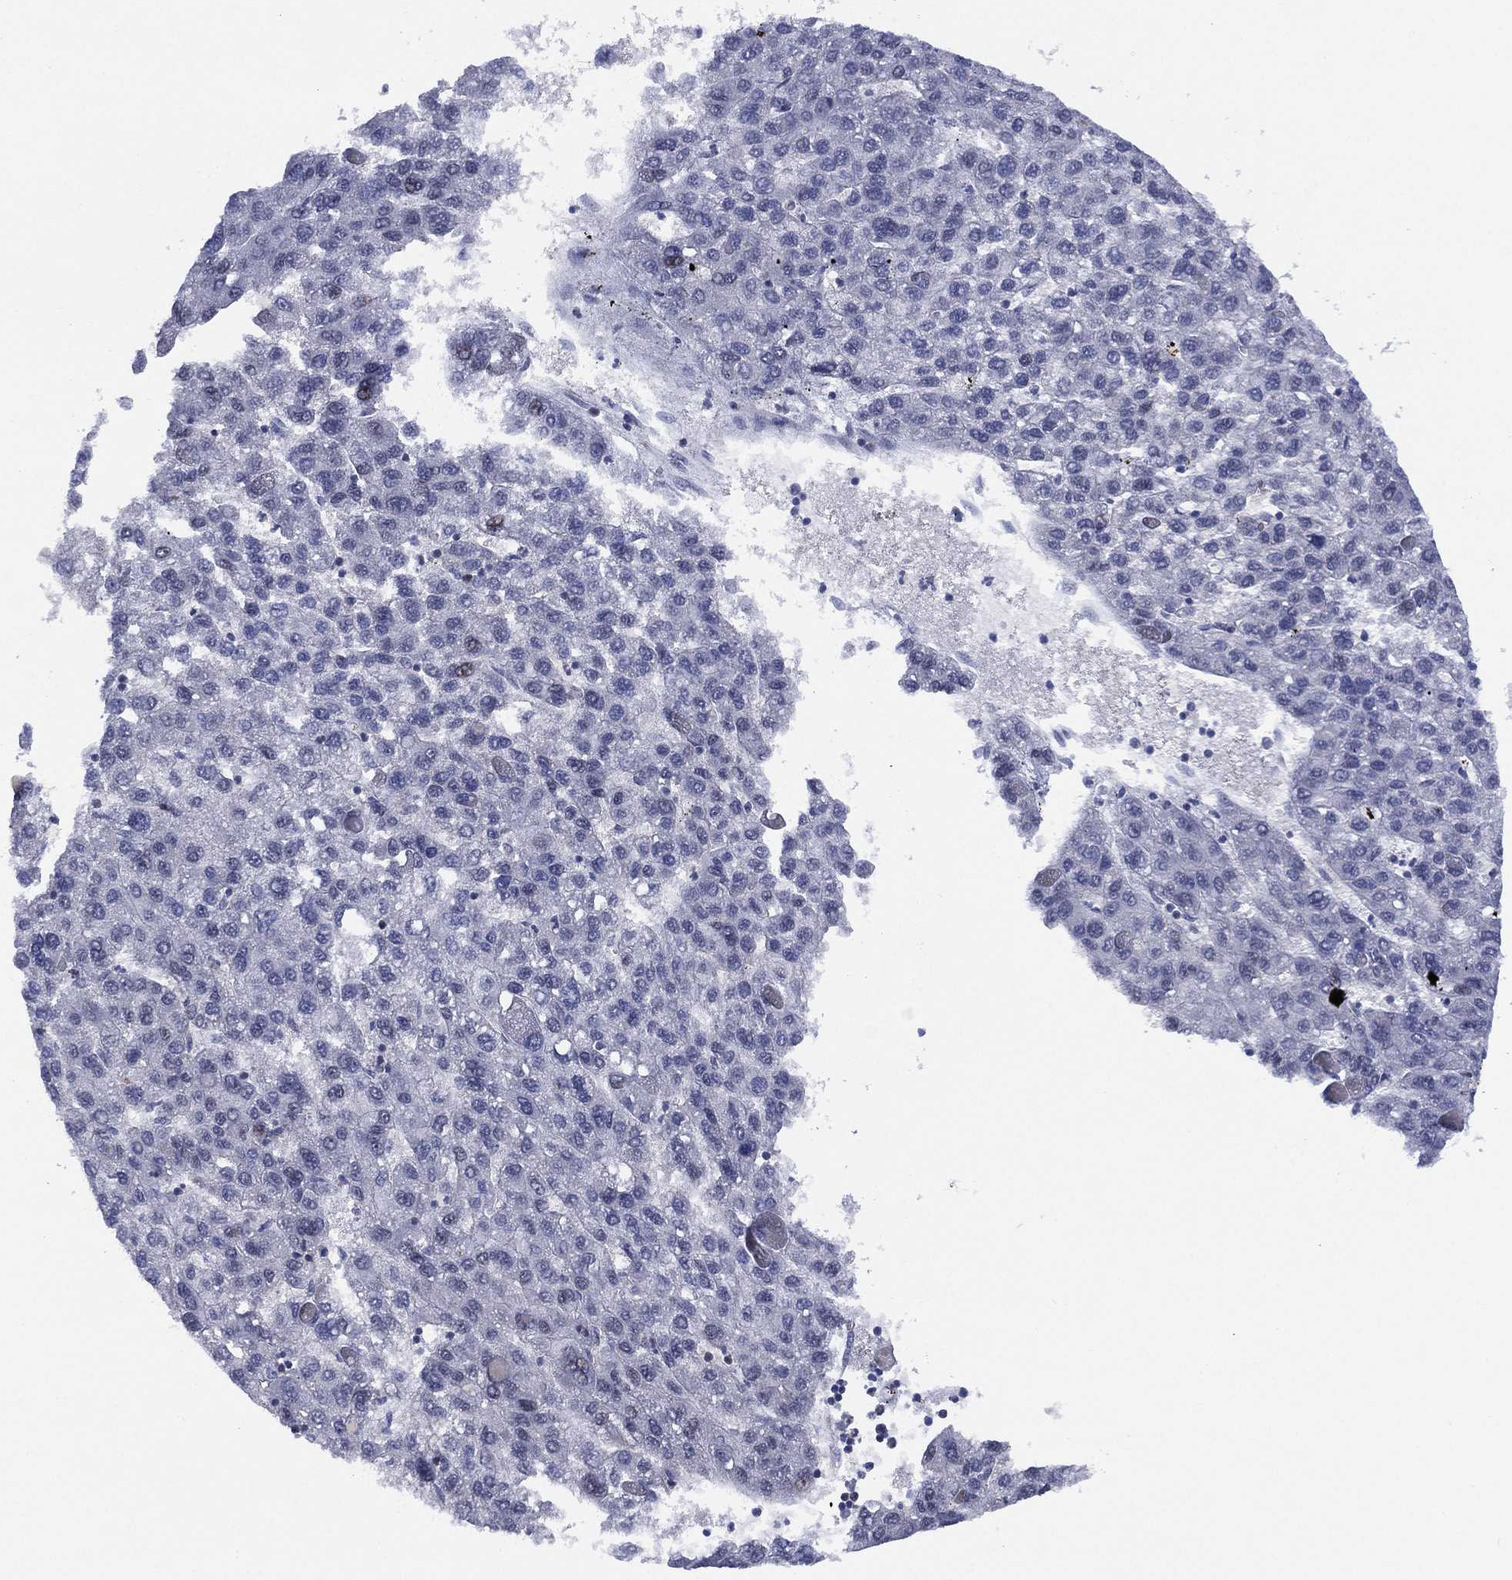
{"staining": {"intensity": "negative", "quantity": "none", "location": "none"}, "tissue": "liver cancer", "cell_type": "Tumor cells", "image_type": "cancer", "snomed": [{"axis": "morphology", "description": "Carcinoma, Hepatocellular, NOS"}, {"axis": "topography", "description": "Liver"}], "caption": "This is a histopathology image of immunohistochemistry (IHC) staining of hepatocellular carcinoma (liver), which shows no staining in tumor cells.", "gene": "SLC4A4", "patient": {"sex": "female", "age": 82}}